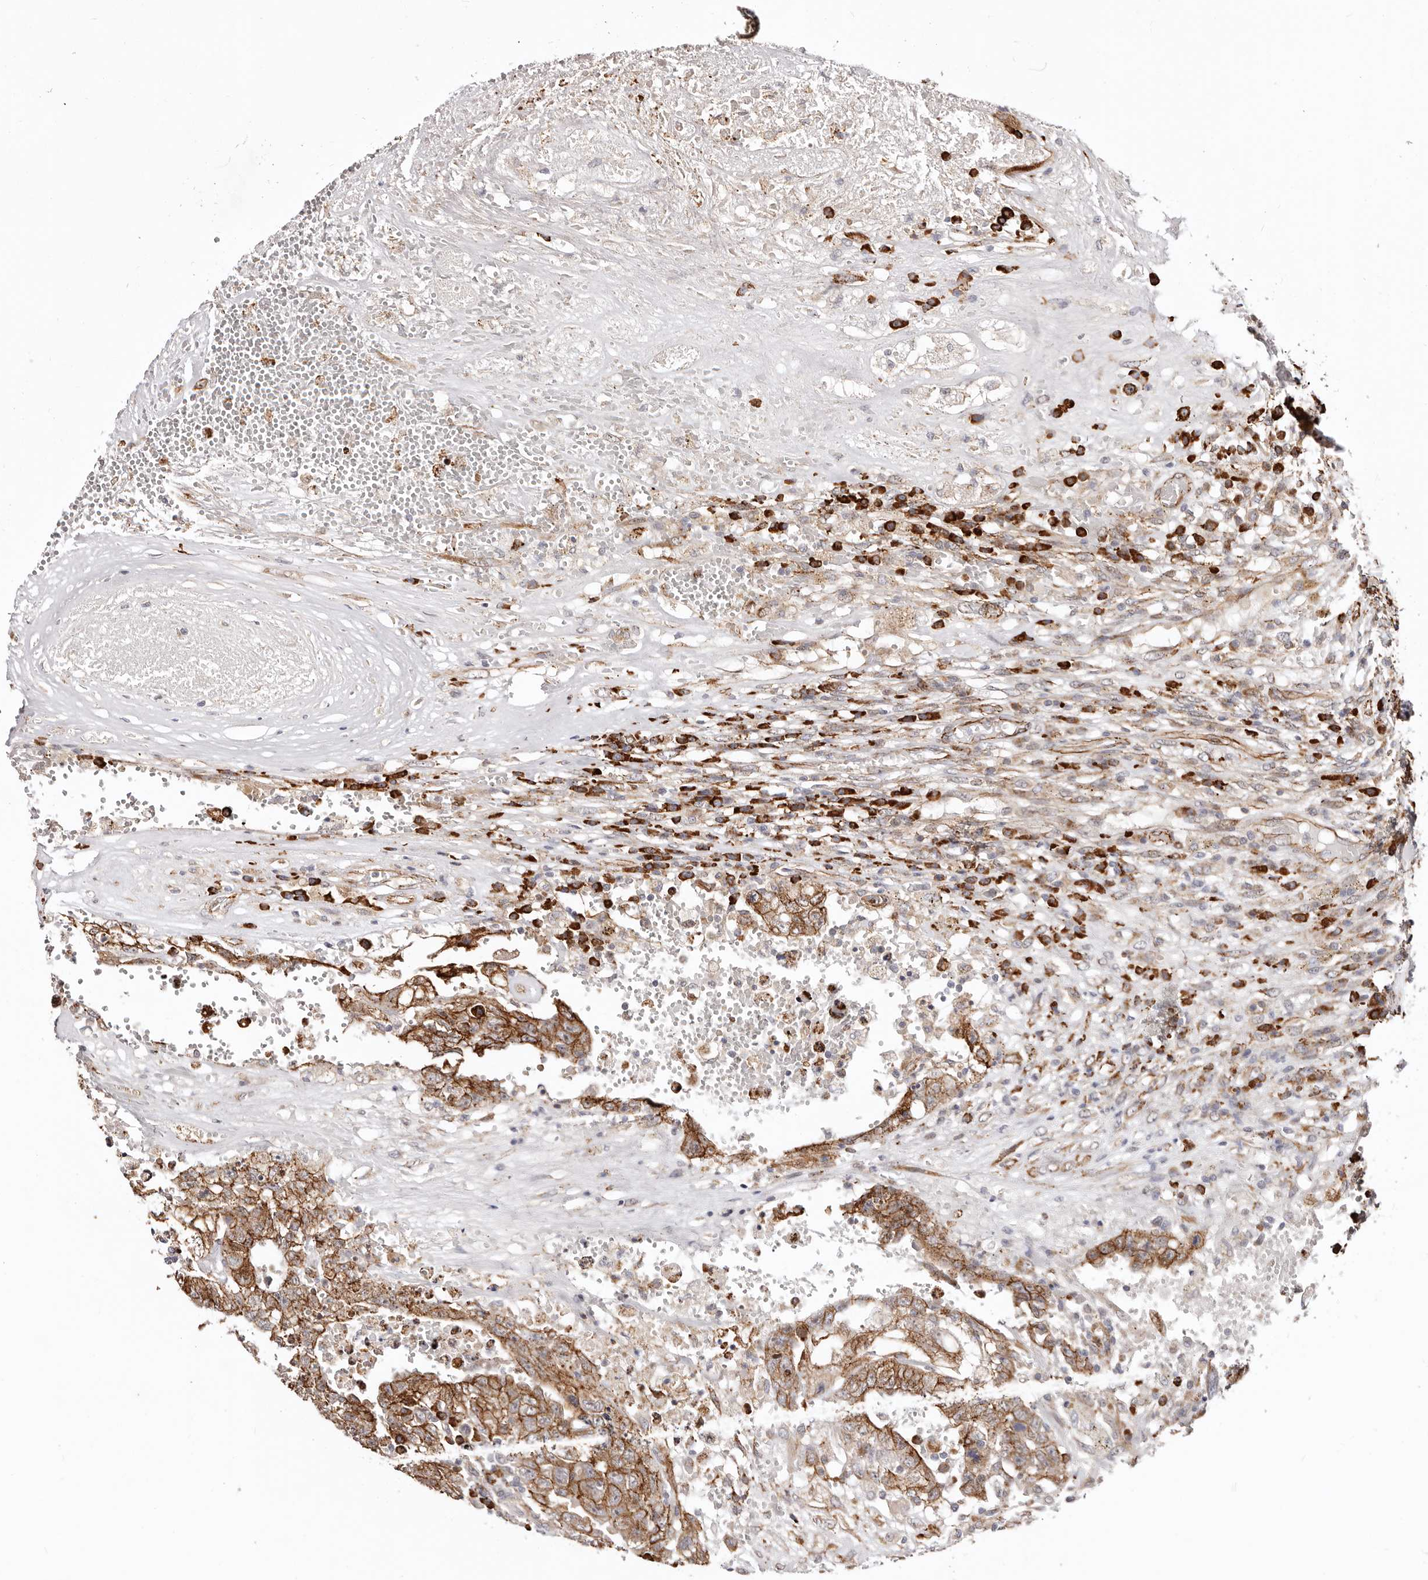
{"staining": {"intensity": "strong", "quantity": ">75%", "location": "cytoplasmic/membranous"}, "tissue": "testis cancer", "cell_type": "Tumor cells", "image_type": "cancer", "snomed": [{"axis": "morphology", "description": "Carcinoma, Embryonal, NOS"}, {"axis": "topography", "description": "Testis"}], "caption": "High-magnification brightfield microscopy of testis cancer (embryonal carcinoma) stained with DAB (3,3'-diaminobenzidine) (brown) and counterstained with hematoxylin (blue). tumor cells exhibit strong cytoplasmic/membranous expression is identified in approximately>75% of cells. Nuclei are stained in blue.", "gene": "CTNNB1", "patient": {"sex": "male", "age": 26}}